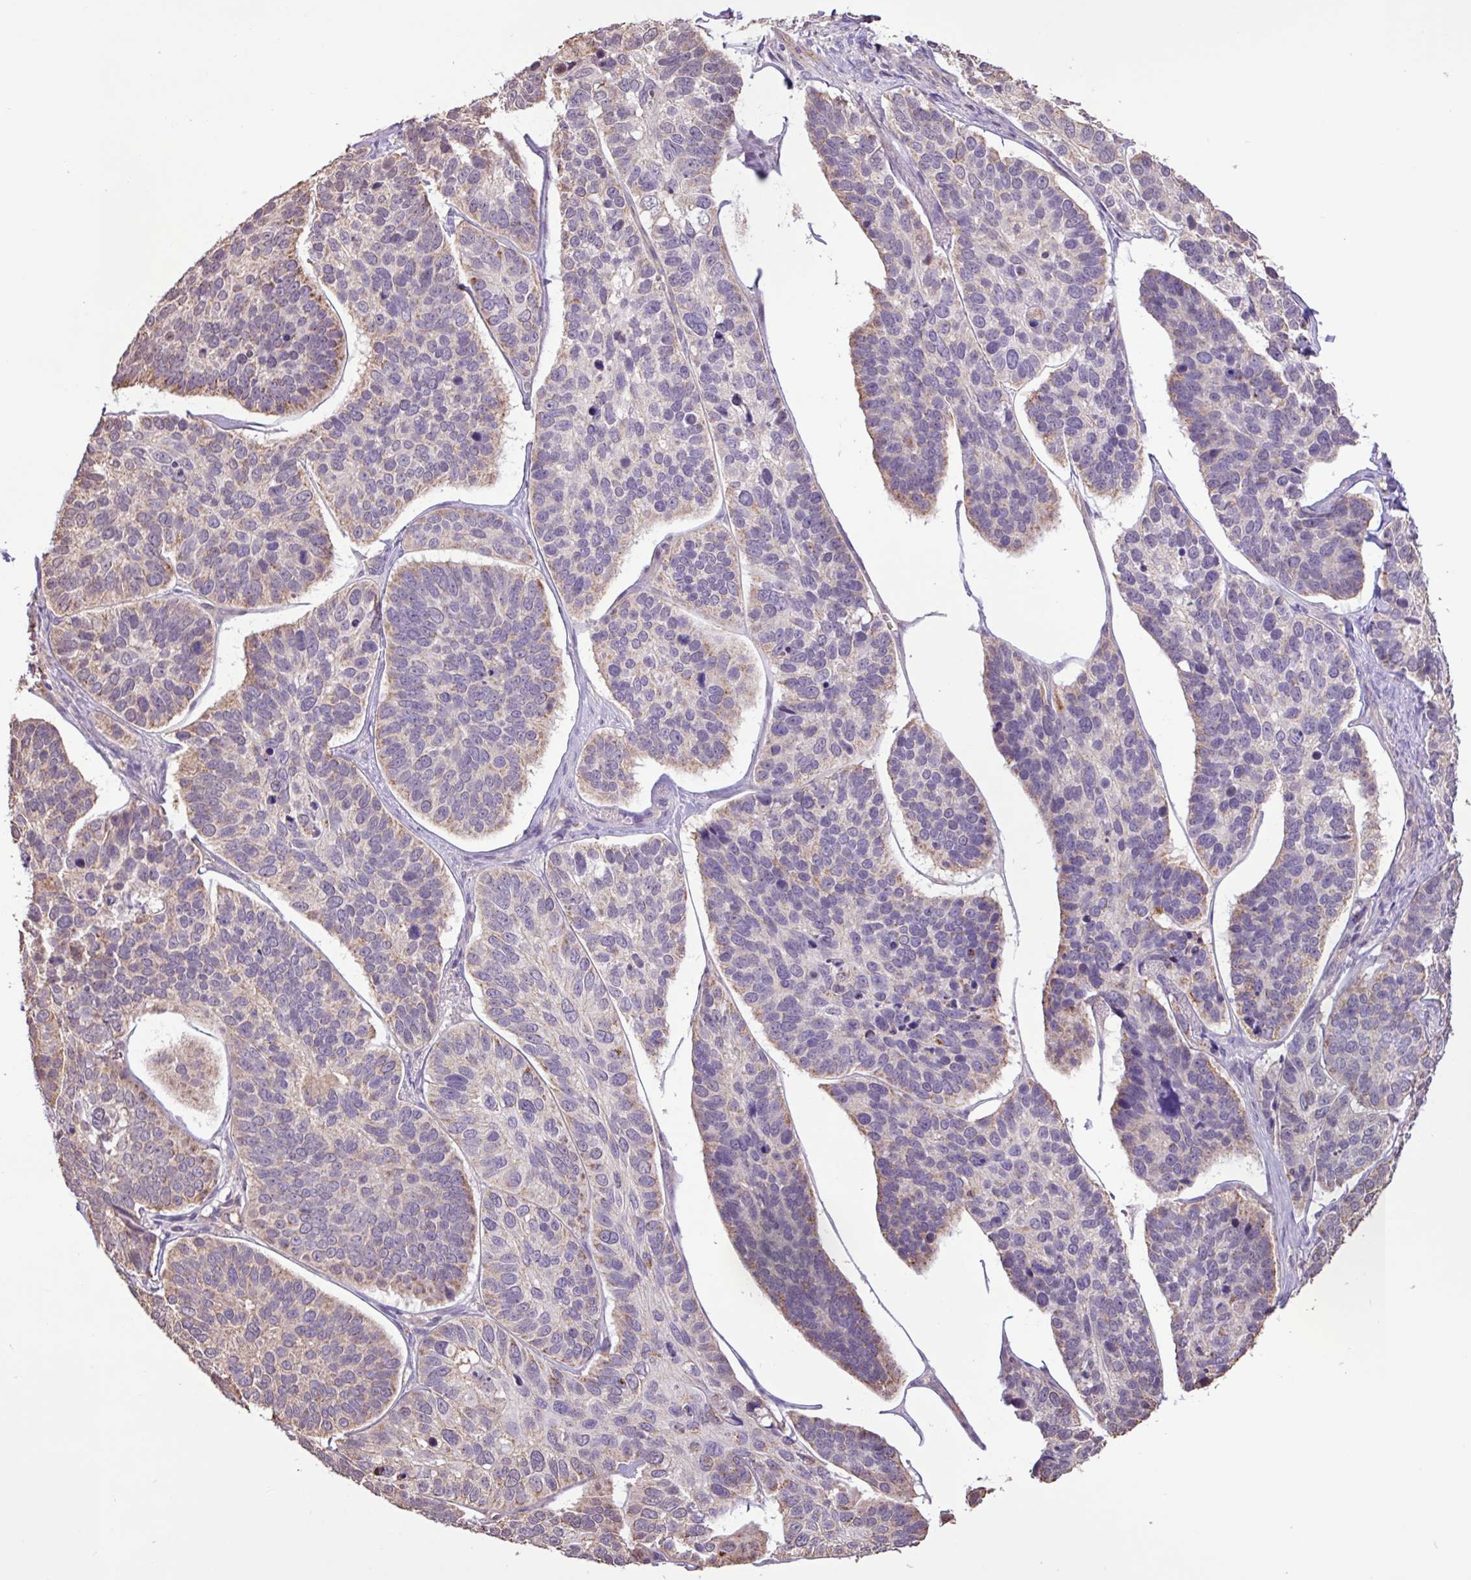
{"staining": {"intensity": "weak", "quantity": "25%-75%", "location": "cytoplasmic/membranous"}, "tissue": "skin cancer", "cell_type": "Tumor cells", "image_type": "cancer", "snomed": [{"axis": "morphology", "description": "Basal cell carcinoma"}, {"axis": "topography", "description": "Skin"}], "caption": "A brown stain shows weak cytoplasmic/membranous expression of a protein in skin basal cell carcinoma tumor cells. (Stains: DAB in brown, nuclei in blue, Microscopy: brightfield microscopy at high magnification).", "gene": "CHST11", "patient": {"sex": "male", "age": 62}}